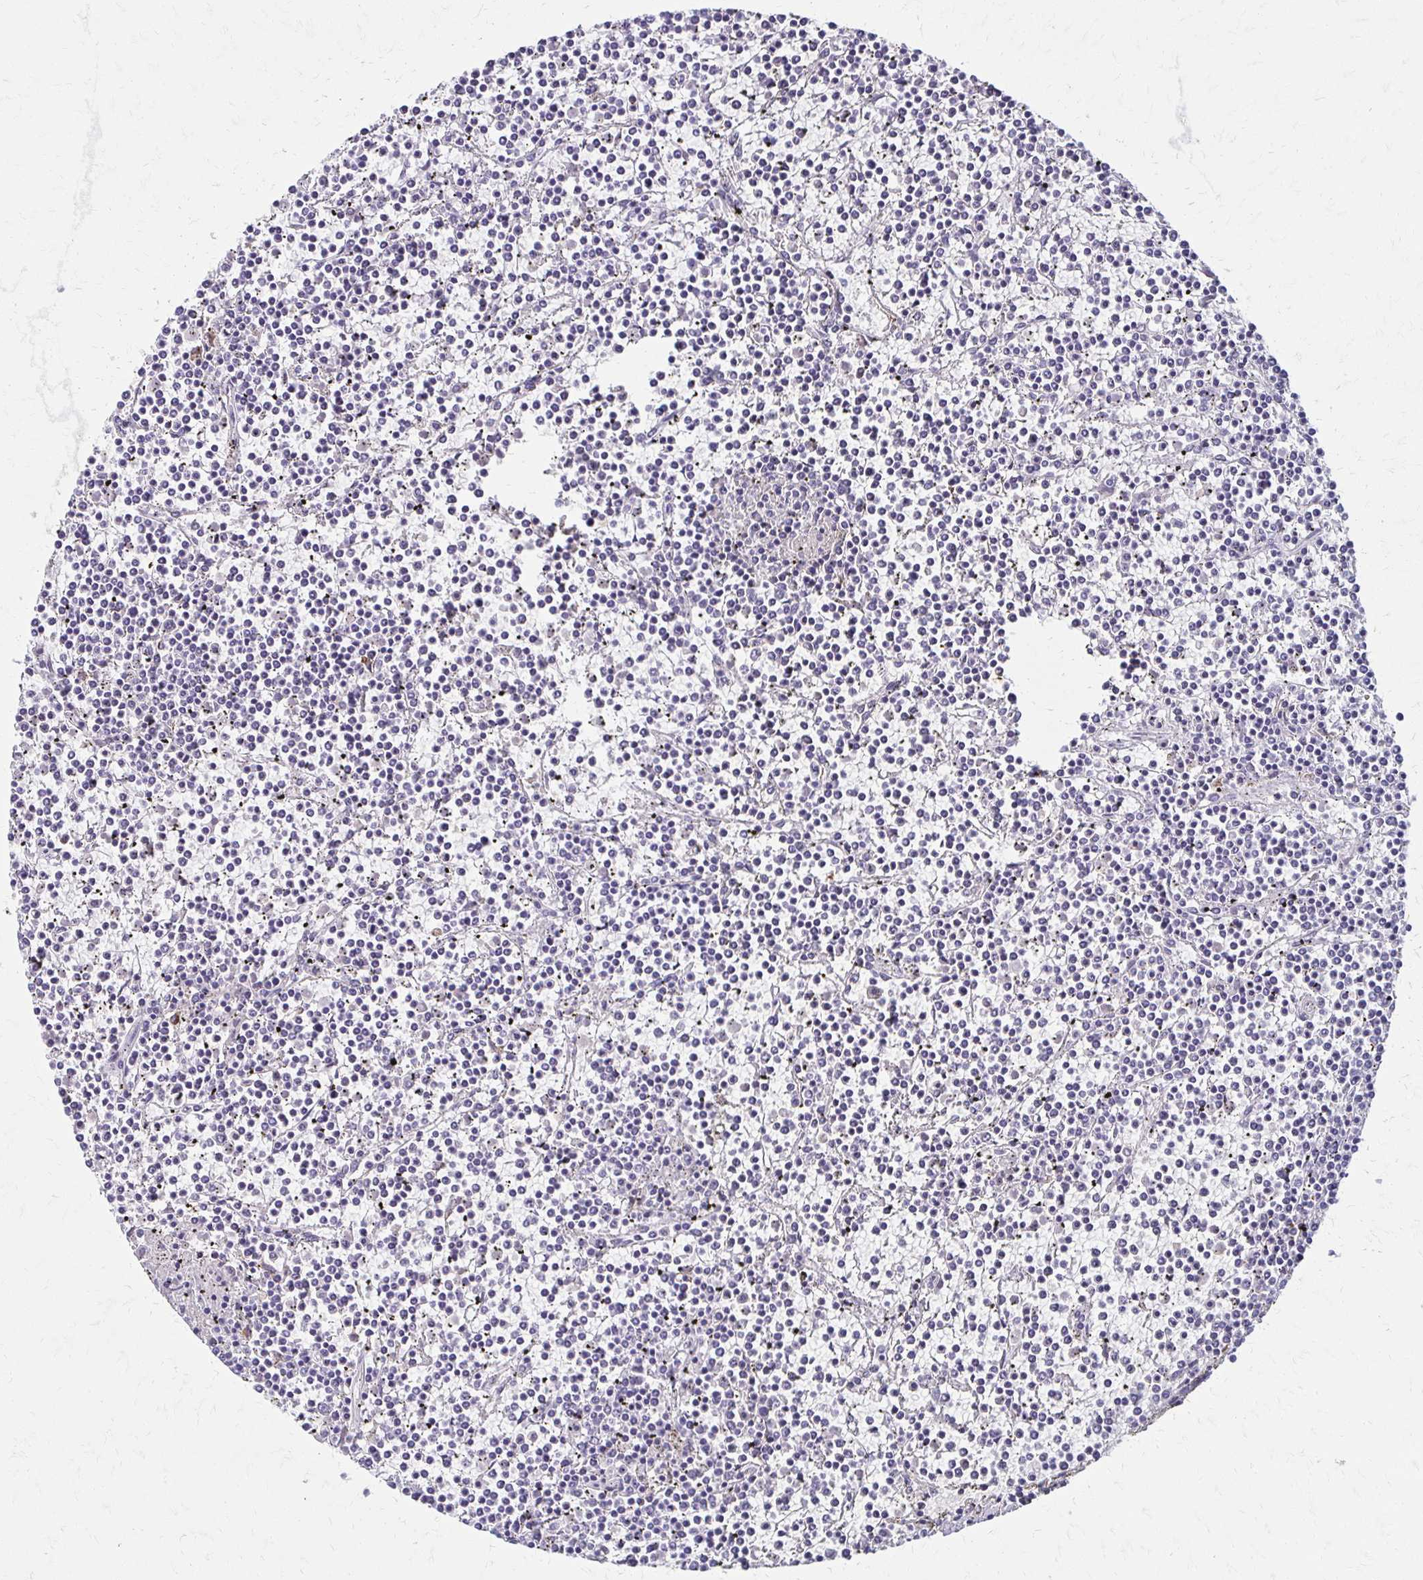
{"staining": {"intensity": "negative", "quantity": "none", "location": "none"}, "tissue": "lymphoma", "cell_type": "Tumor cells", "image_type": "cancer", "snomed": [{"axis": "morphology", "description": "Malignant lymphoma, non-Hodgkin's type, Low grade"}, {"axis": "topography", "description": "Spleen"}], "caption": "This is a photomicrograph of immunohistochemistry (IHC) staining of malignant lymphoma, non-Hodgkin's type (low-grade), which shows no staining in tumor cells.", "gene": "BBS12", "patient": {"sex": "female", "age": 19}}